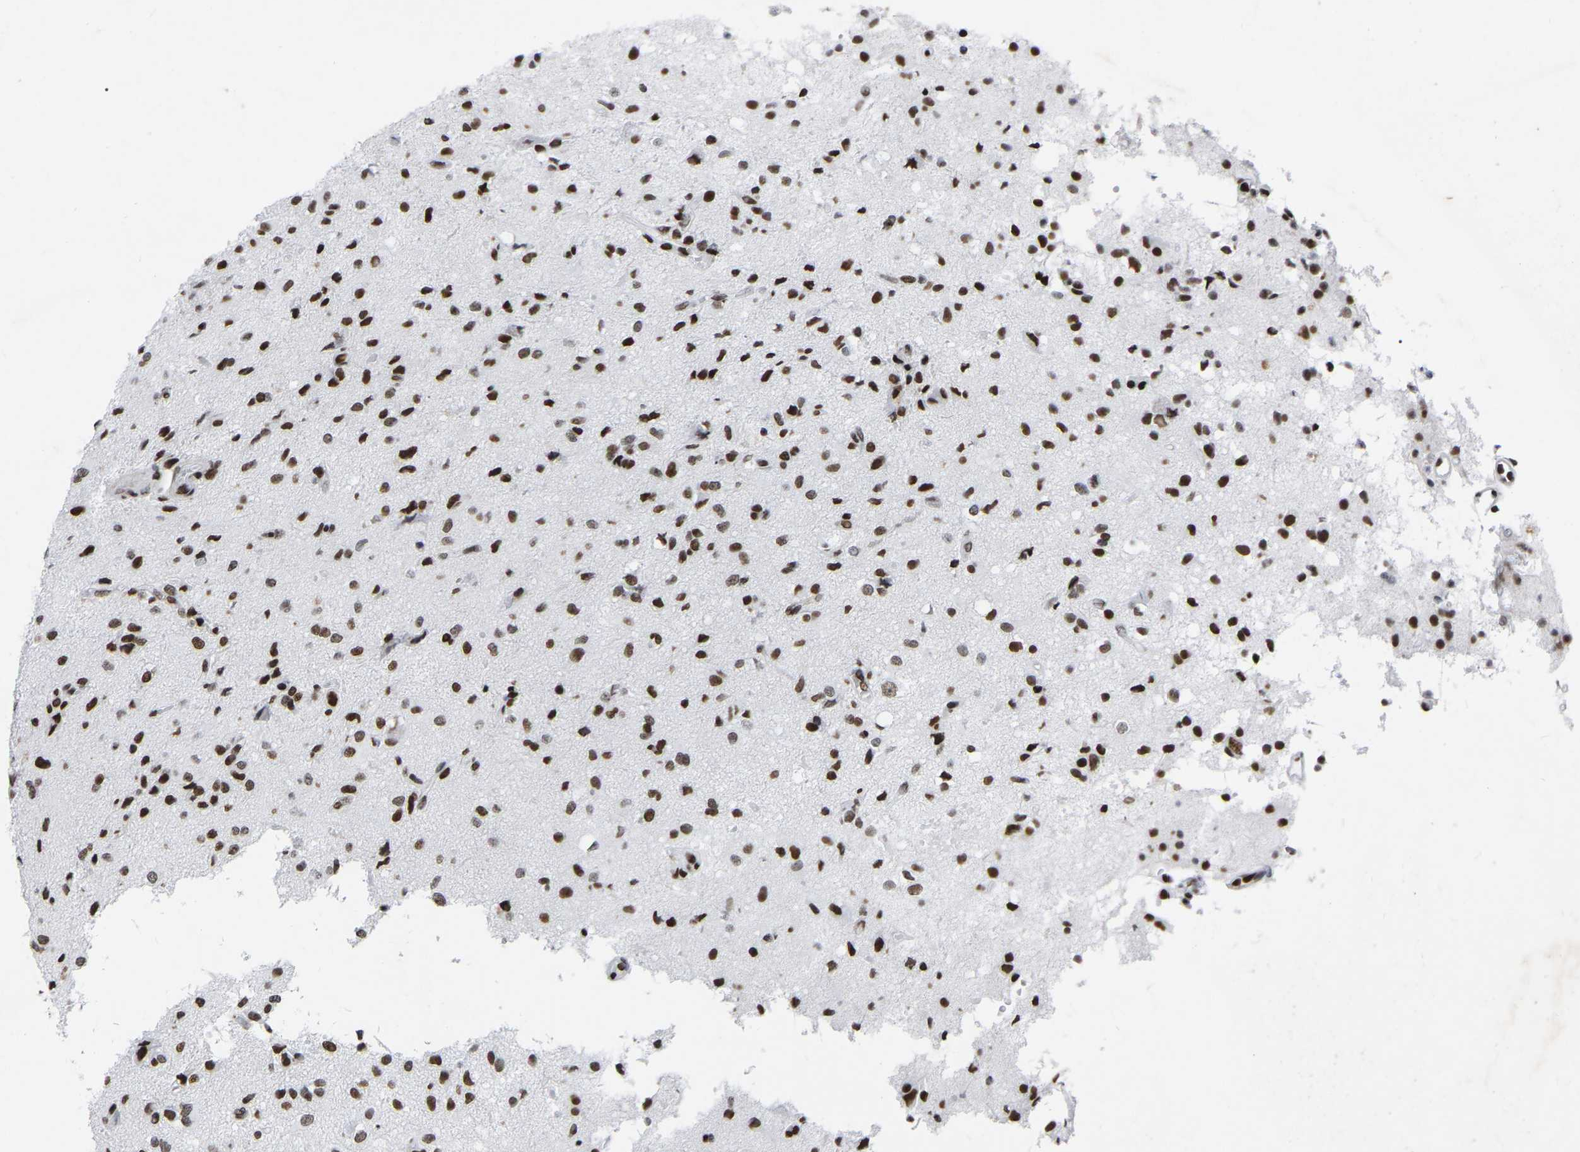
{"staining": {"intensity": "strong", "quantity": ">75%", "location": "nuclear"}, "tissue": "glioma", "cell_type": "Tumor cells", "image_type": "cancer", "snomed": [{"axis": "morphology", "description": "Glioma, malignant, High grade"}, {"axis": "topography", "description": "Brain"}], "caption": "This is an image of IHC staining of glioma, which shows strong staining in the nuclear of tumor cells.", "gene": "PRCC", "patient": {"sex": "female", "age": 59}}